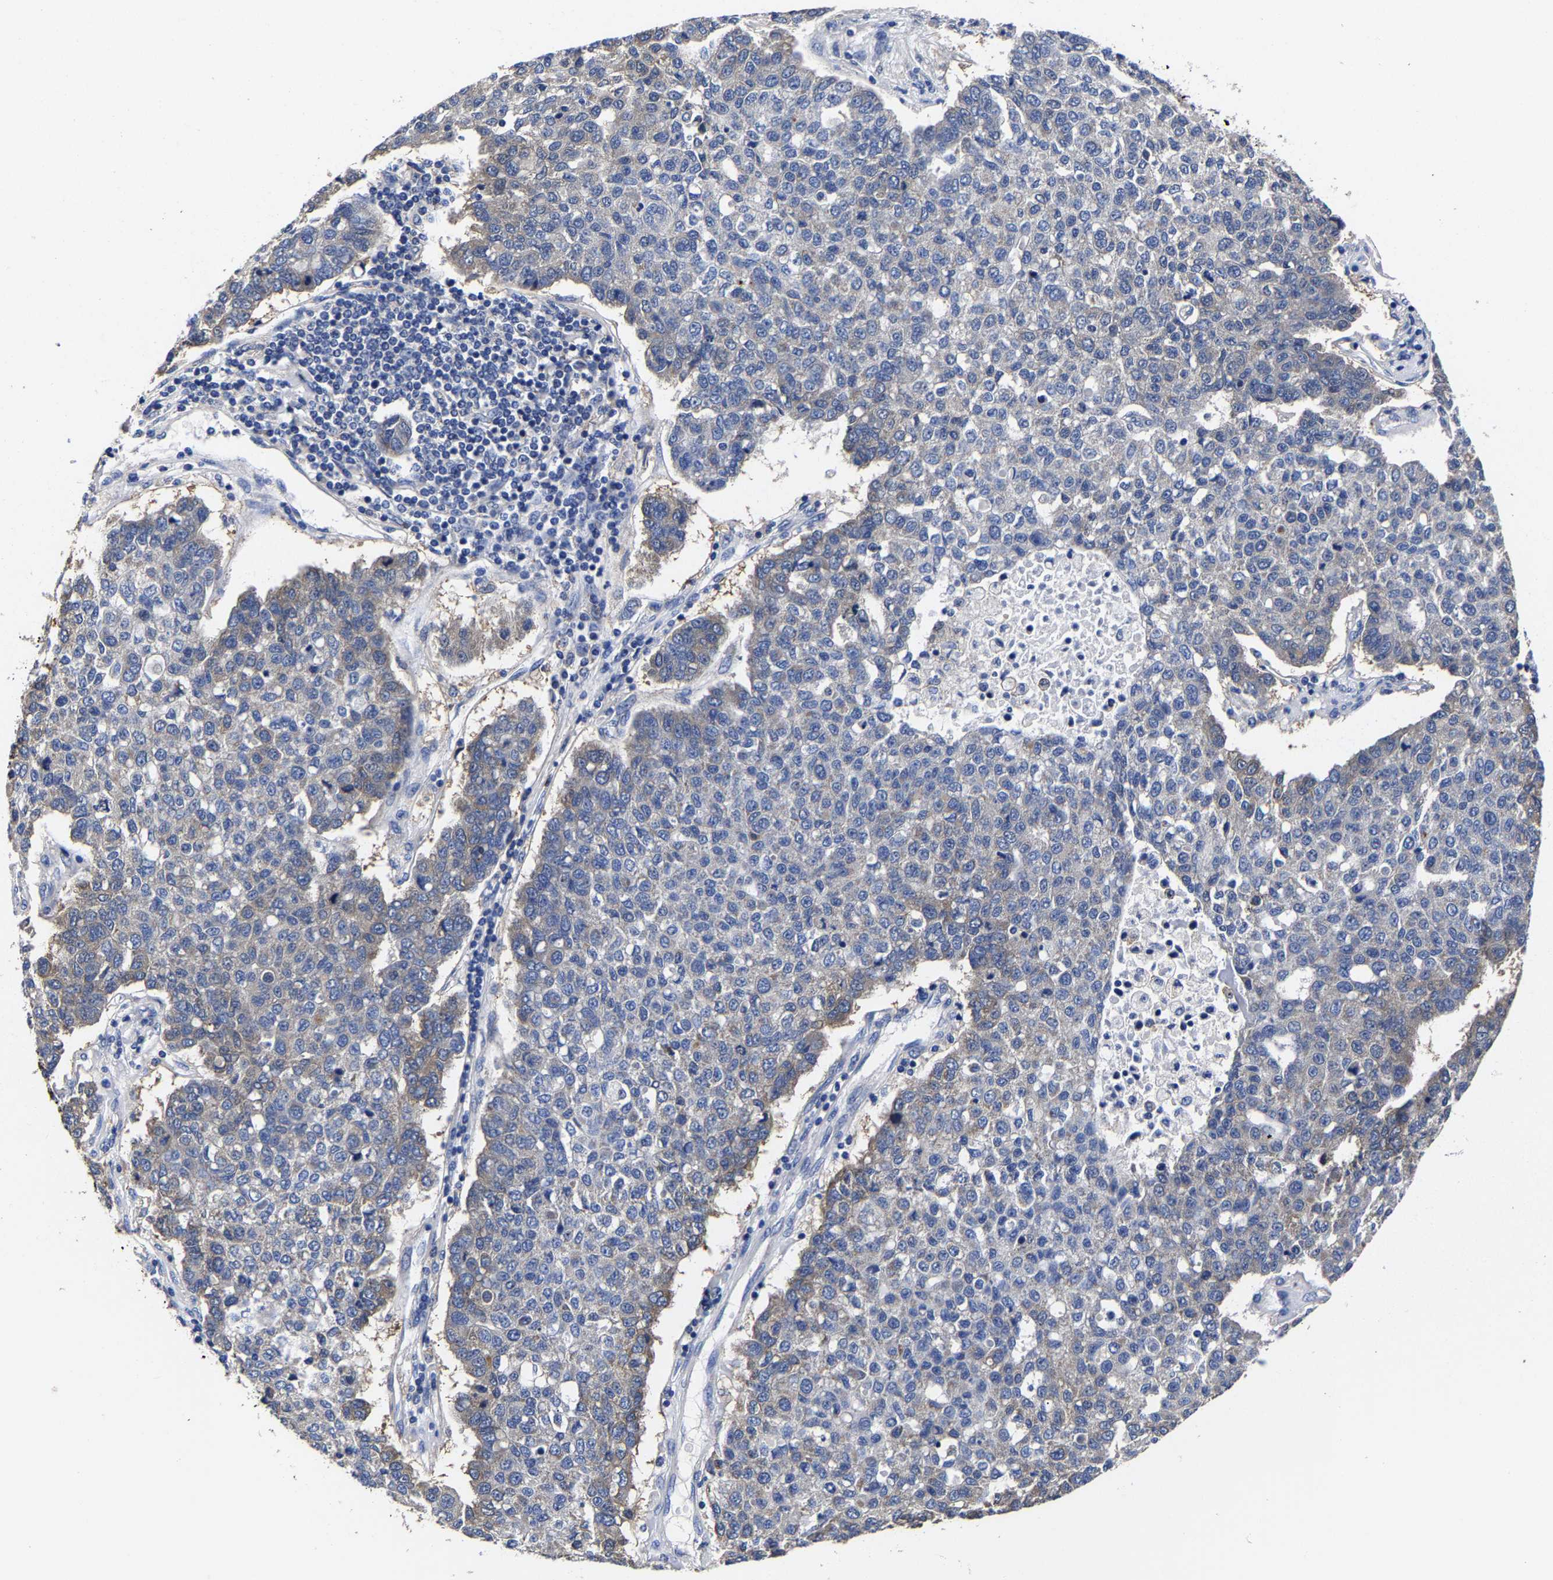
{"staining": {"intensity": "negative", "quantity": "none", "location": "none"}, "tissue": "pancreatic cancer", "cell_type": "Tumor cells", "image_type": "cancer", "snomed": [{"axis": "morphology", "description": "Adenocarcinoma, NOS"}, {"axis": "topography", "description": "Pancreas"}], "caption": "Tumor cells are negative for brown protein staining in pancreatic cancer (adenocarcinoma).", "gene": "AASS", "patient": {"sex": "female", "age": 61}}